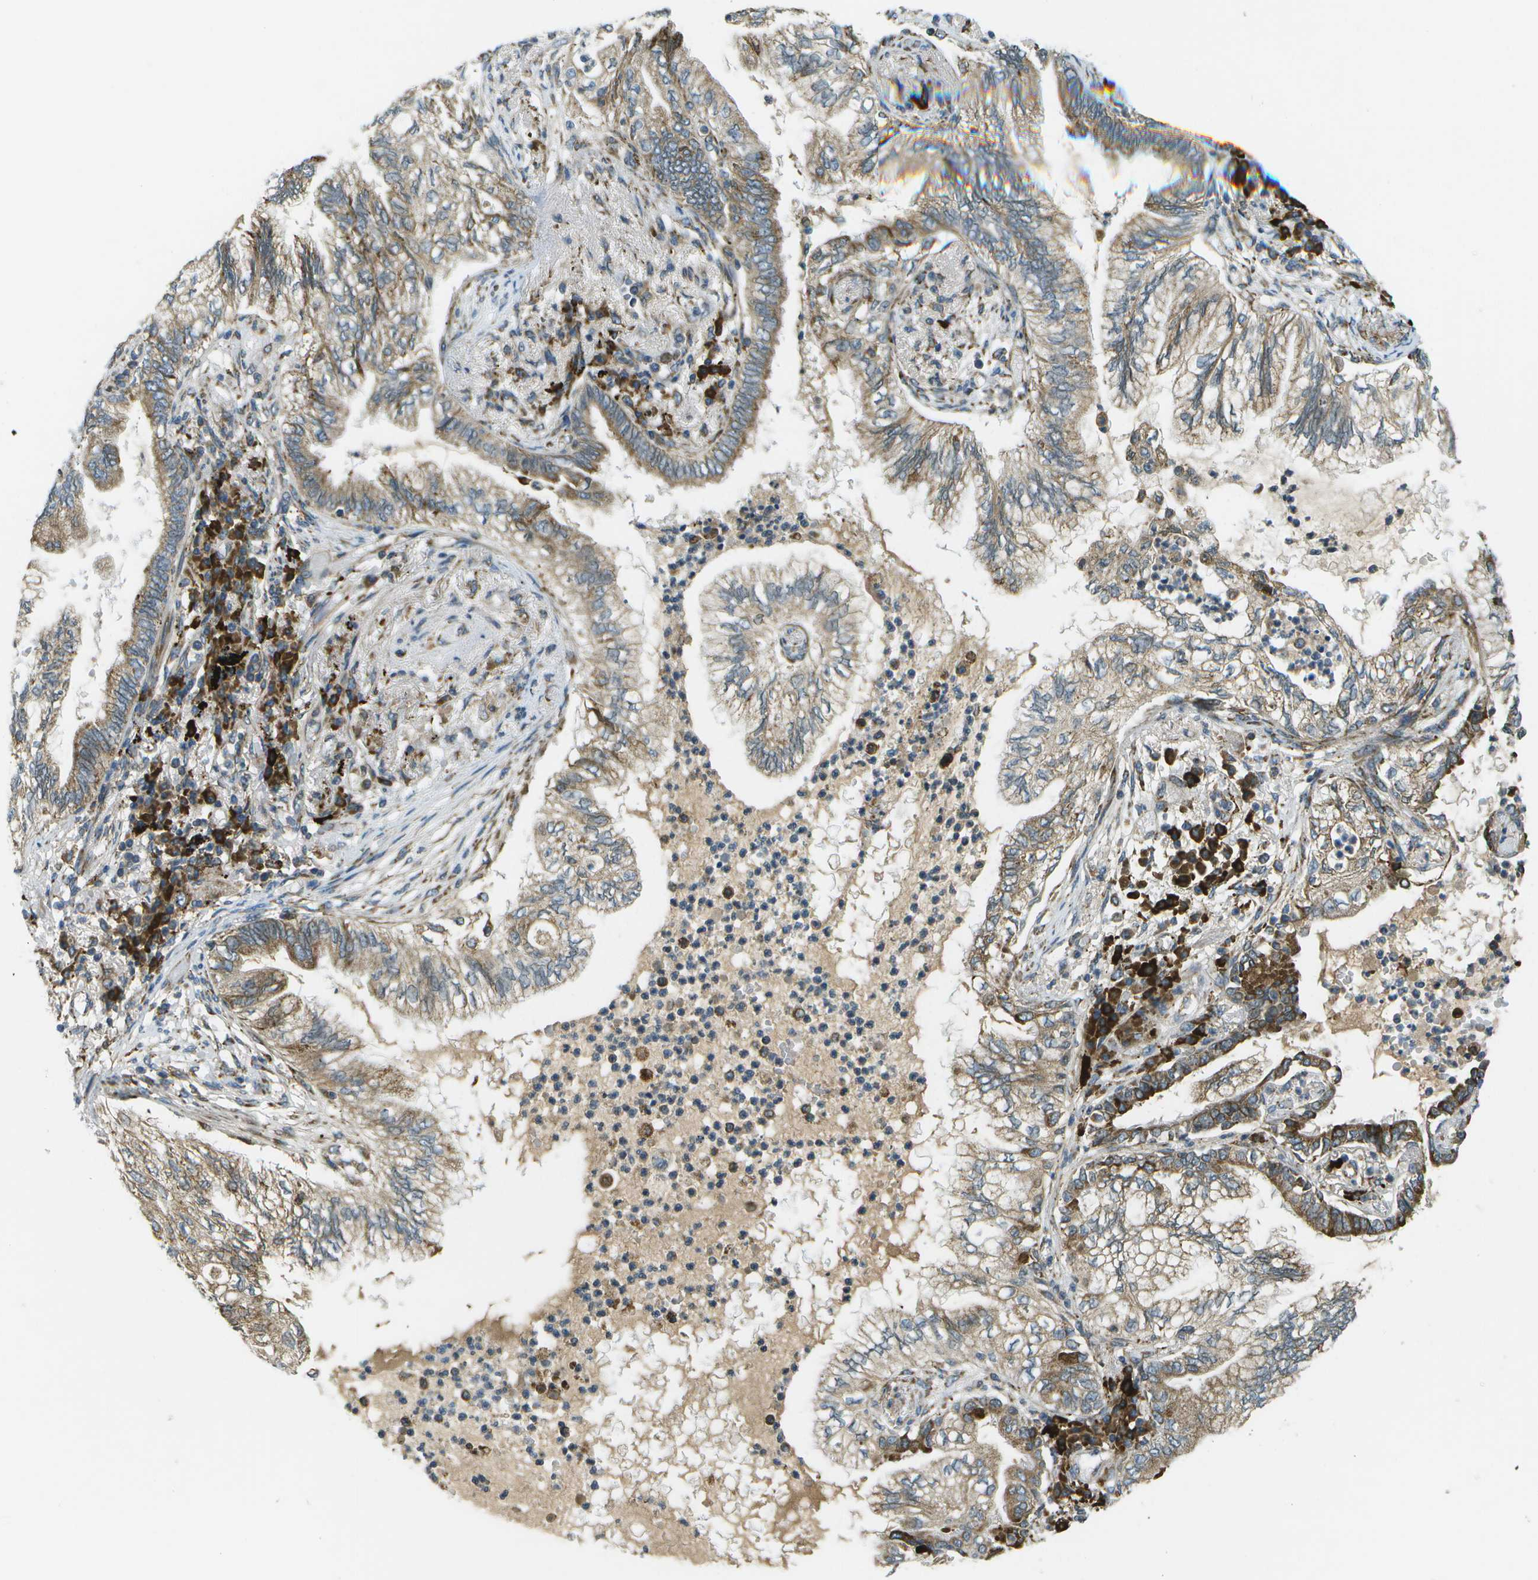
{"staining": {"intensity": "weak", "quantity": ">75%", "location": "cytoplasmic/membranous"}, "tissue": "lung cancer", "cell_type": "Tumor cells", "image_type": "cancer", "snomed": [{"axis": "morphology", "description": "Normal tissue, NOS"}, {"axis": "morphology", "description": "Adenocarcinoma, NOS"}, {"axis": "topography", "description": "Bronchus"}, {"axis": "topography", "description": "Lung"}], "caption": "A micrograph showing weak cytoplasmic/membranous expression in approximately >75% of tumor cells in adenocarcinoma (lung), as visualized by brown immunohistochemical staining.", "gene": "USP30", "patient": {"sex": "female", "age": 70}}